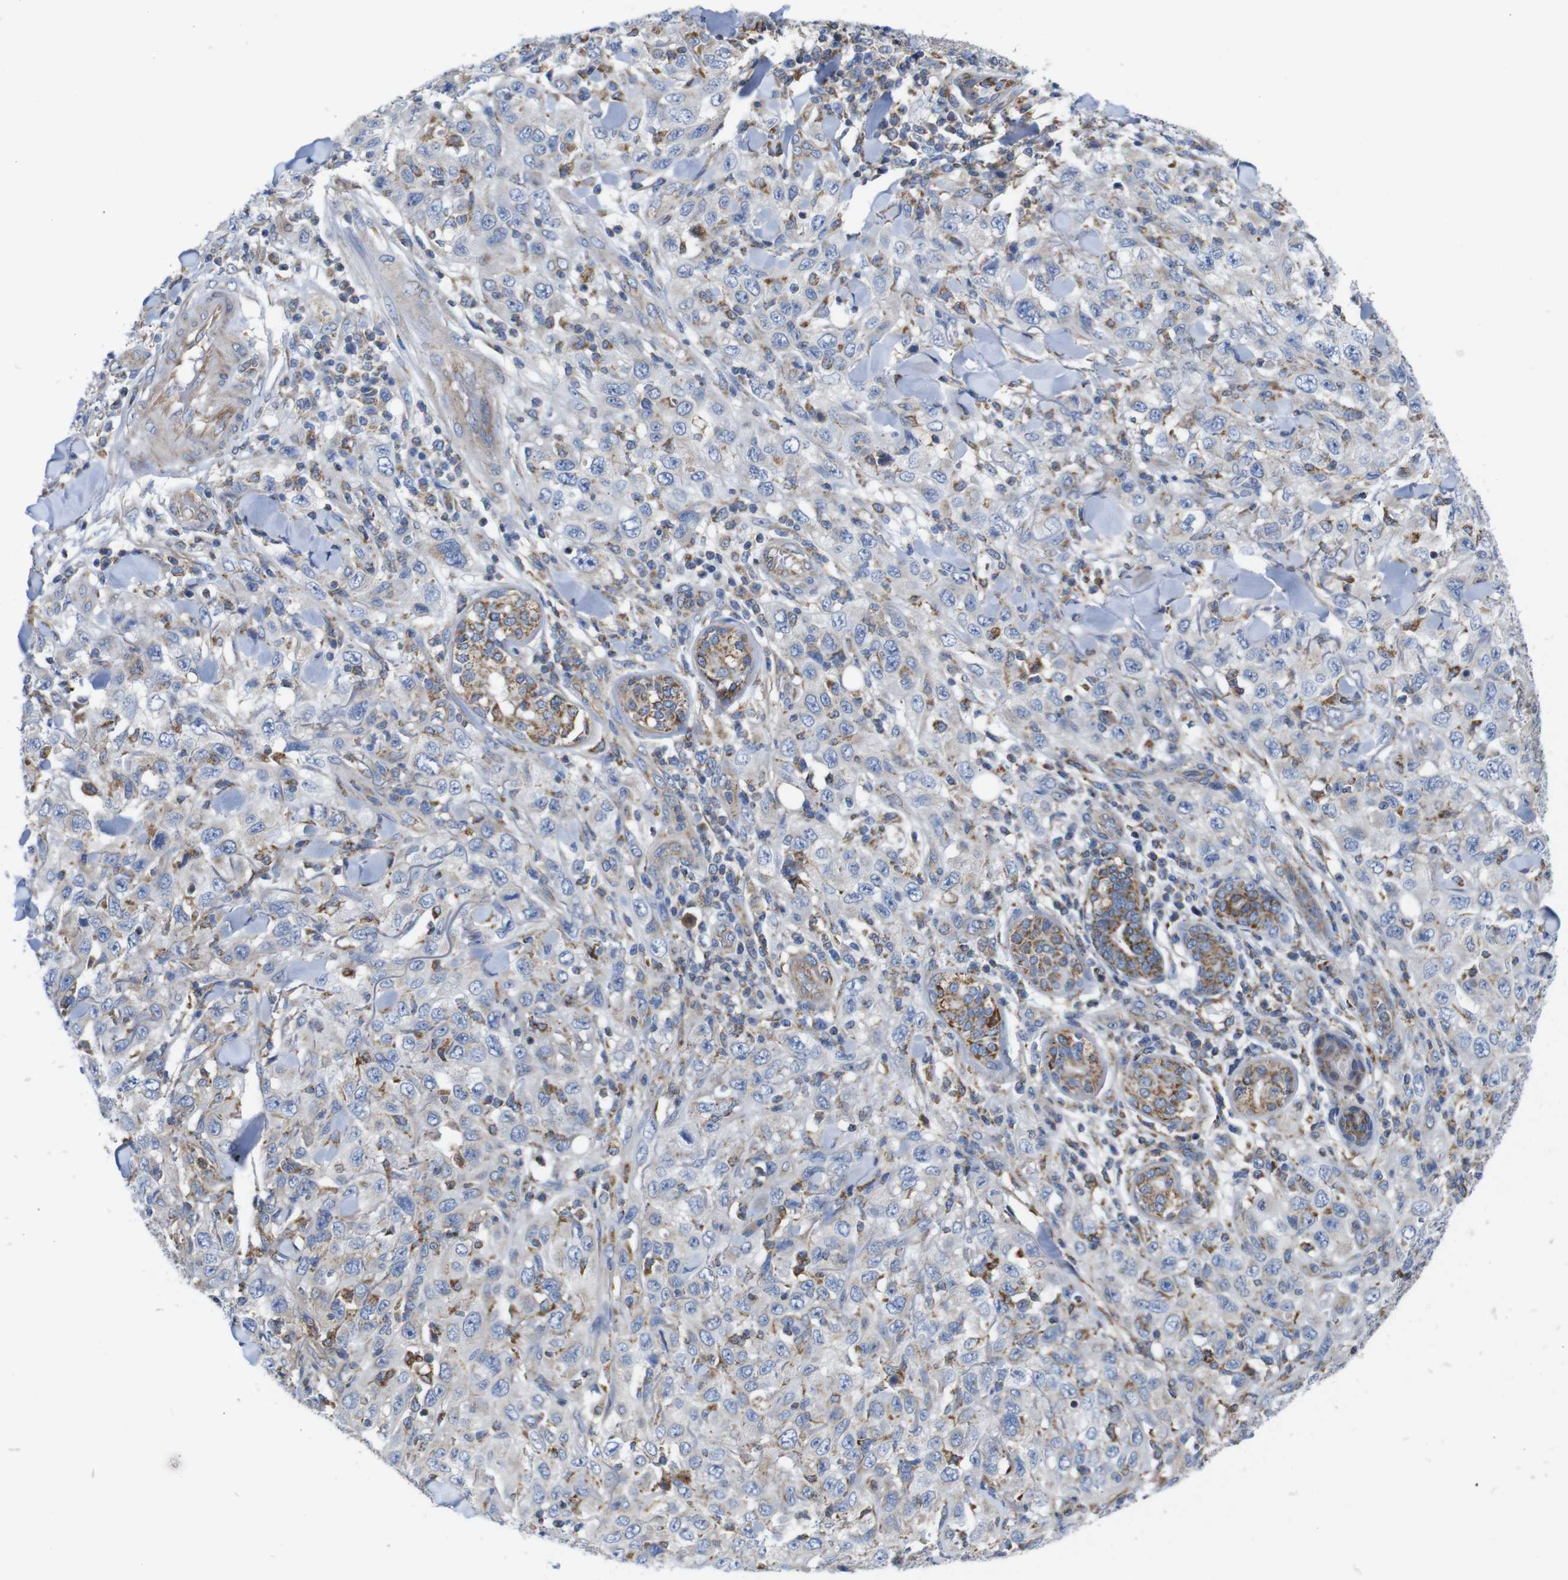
{"staining": {"intensity": "negative", "quantity": "none", "location": "none"}, "tissue": "skin cancer", "cell_type": "Tumor cells", "image_type": "cancer", "snomed": [{"axis": "morphology", "description": "Squamous cell carcinoma, NOS"}, {"axis": "topography", "description": "Skin"}], "caption": "This photomicrograph is of skin cancer (squamous cell carcinoma) stained with immunohistochemistry (IHC) to label a protein in brown with the nuclei are counter-stained blue. There is no staining in tumor cells. The staining is performed using DAB (3,3'-diaminobenzidine) brown chromogen with nuclei counter-stained in using hematoxylin.", "gene": "PDCD1LG2", "patient": {"sex": "female", "age": 88}}